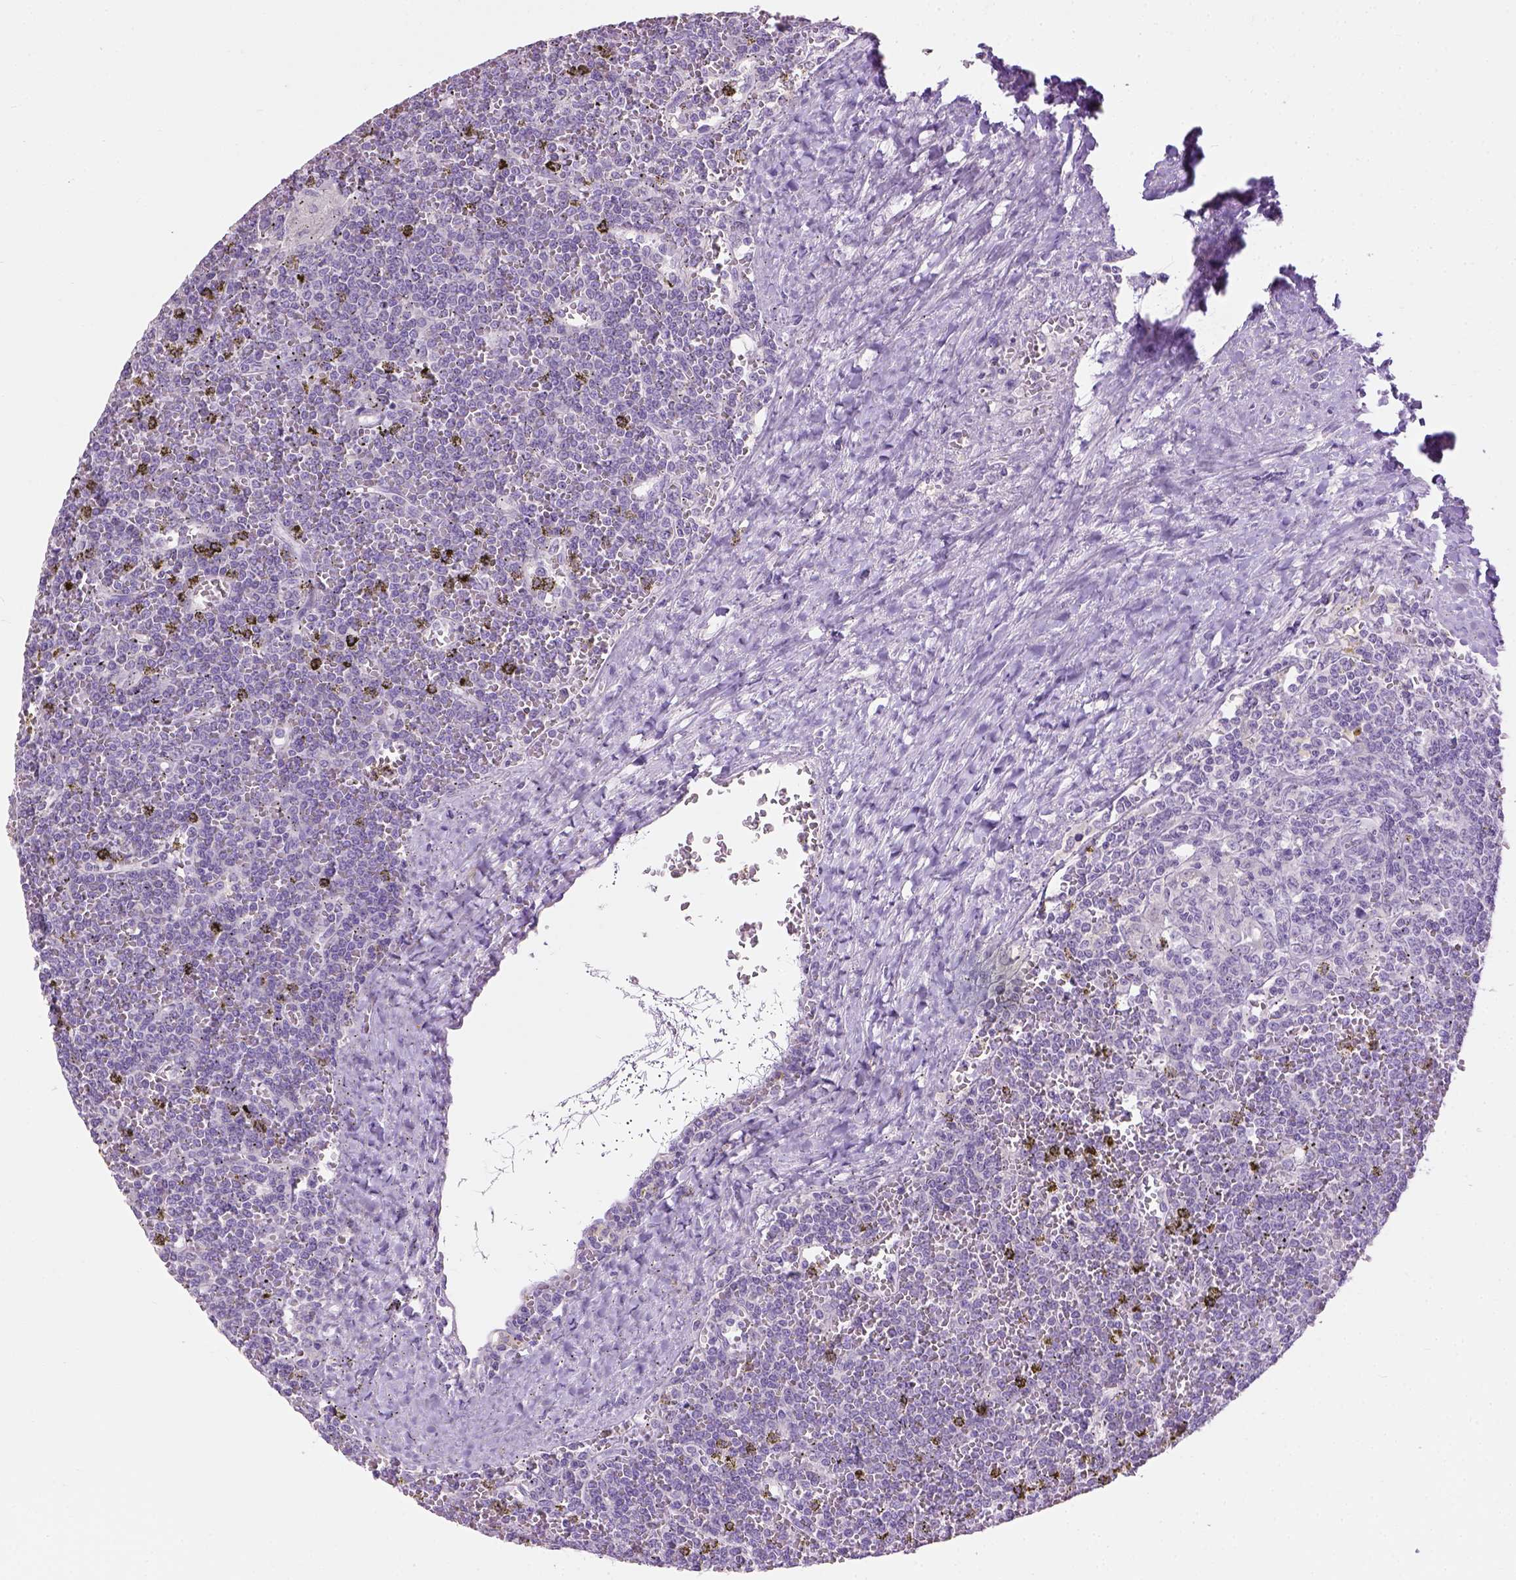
{"staining": {"intensity": "negative", "quantity": "none", "location": "none"}, "tissue": "lymphoma", "cell_type": "Tumor cells", "image_type": "cancer", "snomed": [{"axis": "morphology", "description": "Malignant lymphoma, non-Hodgkin's type, Low grade"}, {"axis": "topography", "description": "Spleen"}], "caption": "The histopathology image reveals no staining of tumor cells in malignant lymphoma, non-Hodgkin's type (low-grade). (Brightfield microscopy of DAB (3,3'-diaminobenzidine) immunohistochemistry (IHC) at high magnification).", "gene": "CYP24A1", "patient": {"sex": "female", "age": 19}}